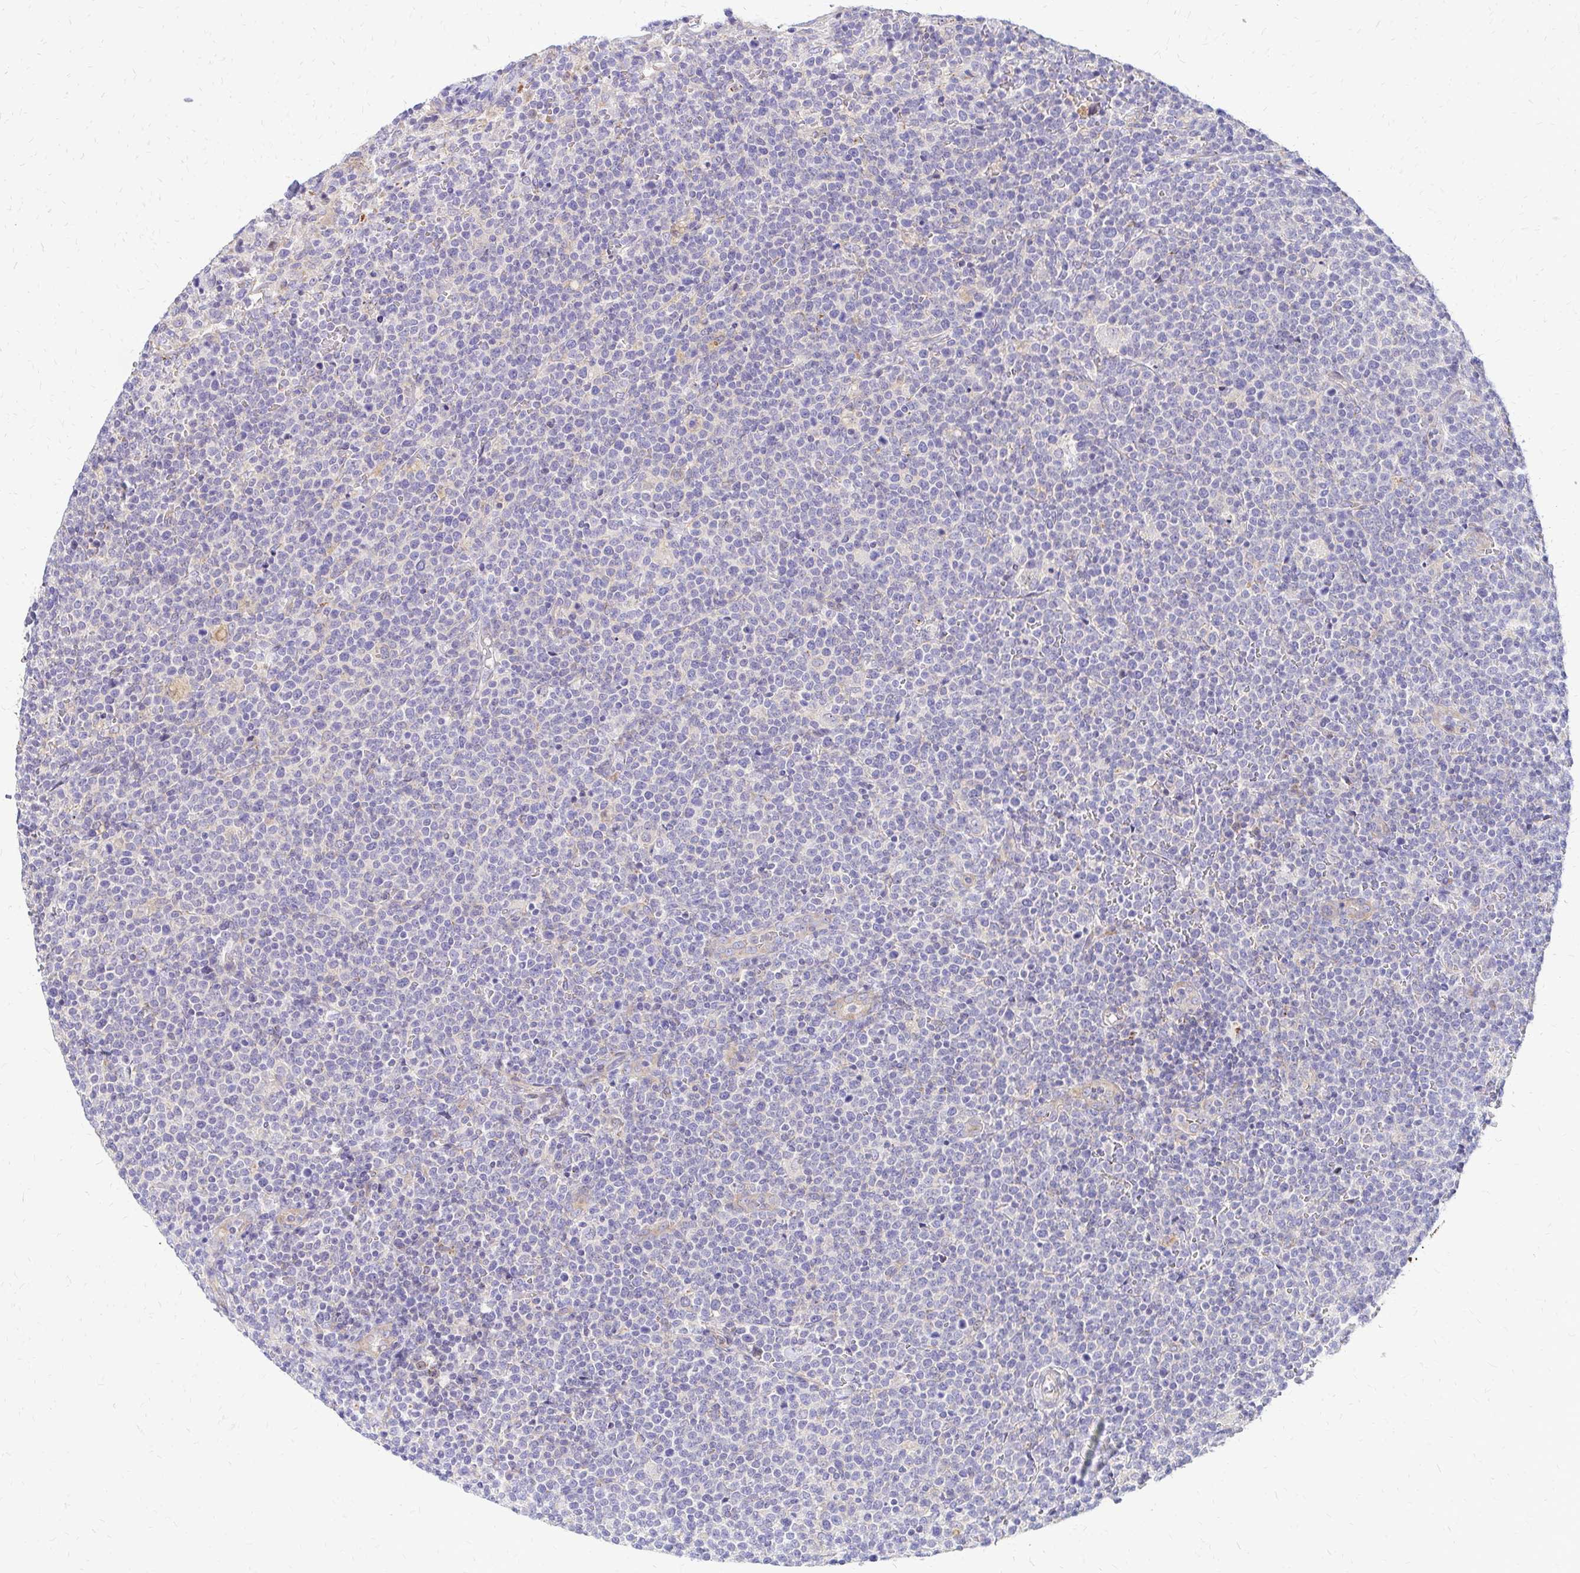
{"staining": {"intensity": "negative", "quantity": "none", "location": "none"}, "tissue": "lymphoma", "cell_type": "Tumor cells", "image_type": "cancer", "snomed": [{"axis": "morphology", "description": "Malignant lymphoma, non-Hodgkin's type, High grade"}, {"axis": "topography", "description": "Lymph node"}], "caption": "Immunohistochemistry micrograph of neoplastic tissue: human lymphoma stained with DAB reveals no significant protein positivity in tumor cells.", "gene": "IDUA", "patient": {"sex": "male", "age": 61}}